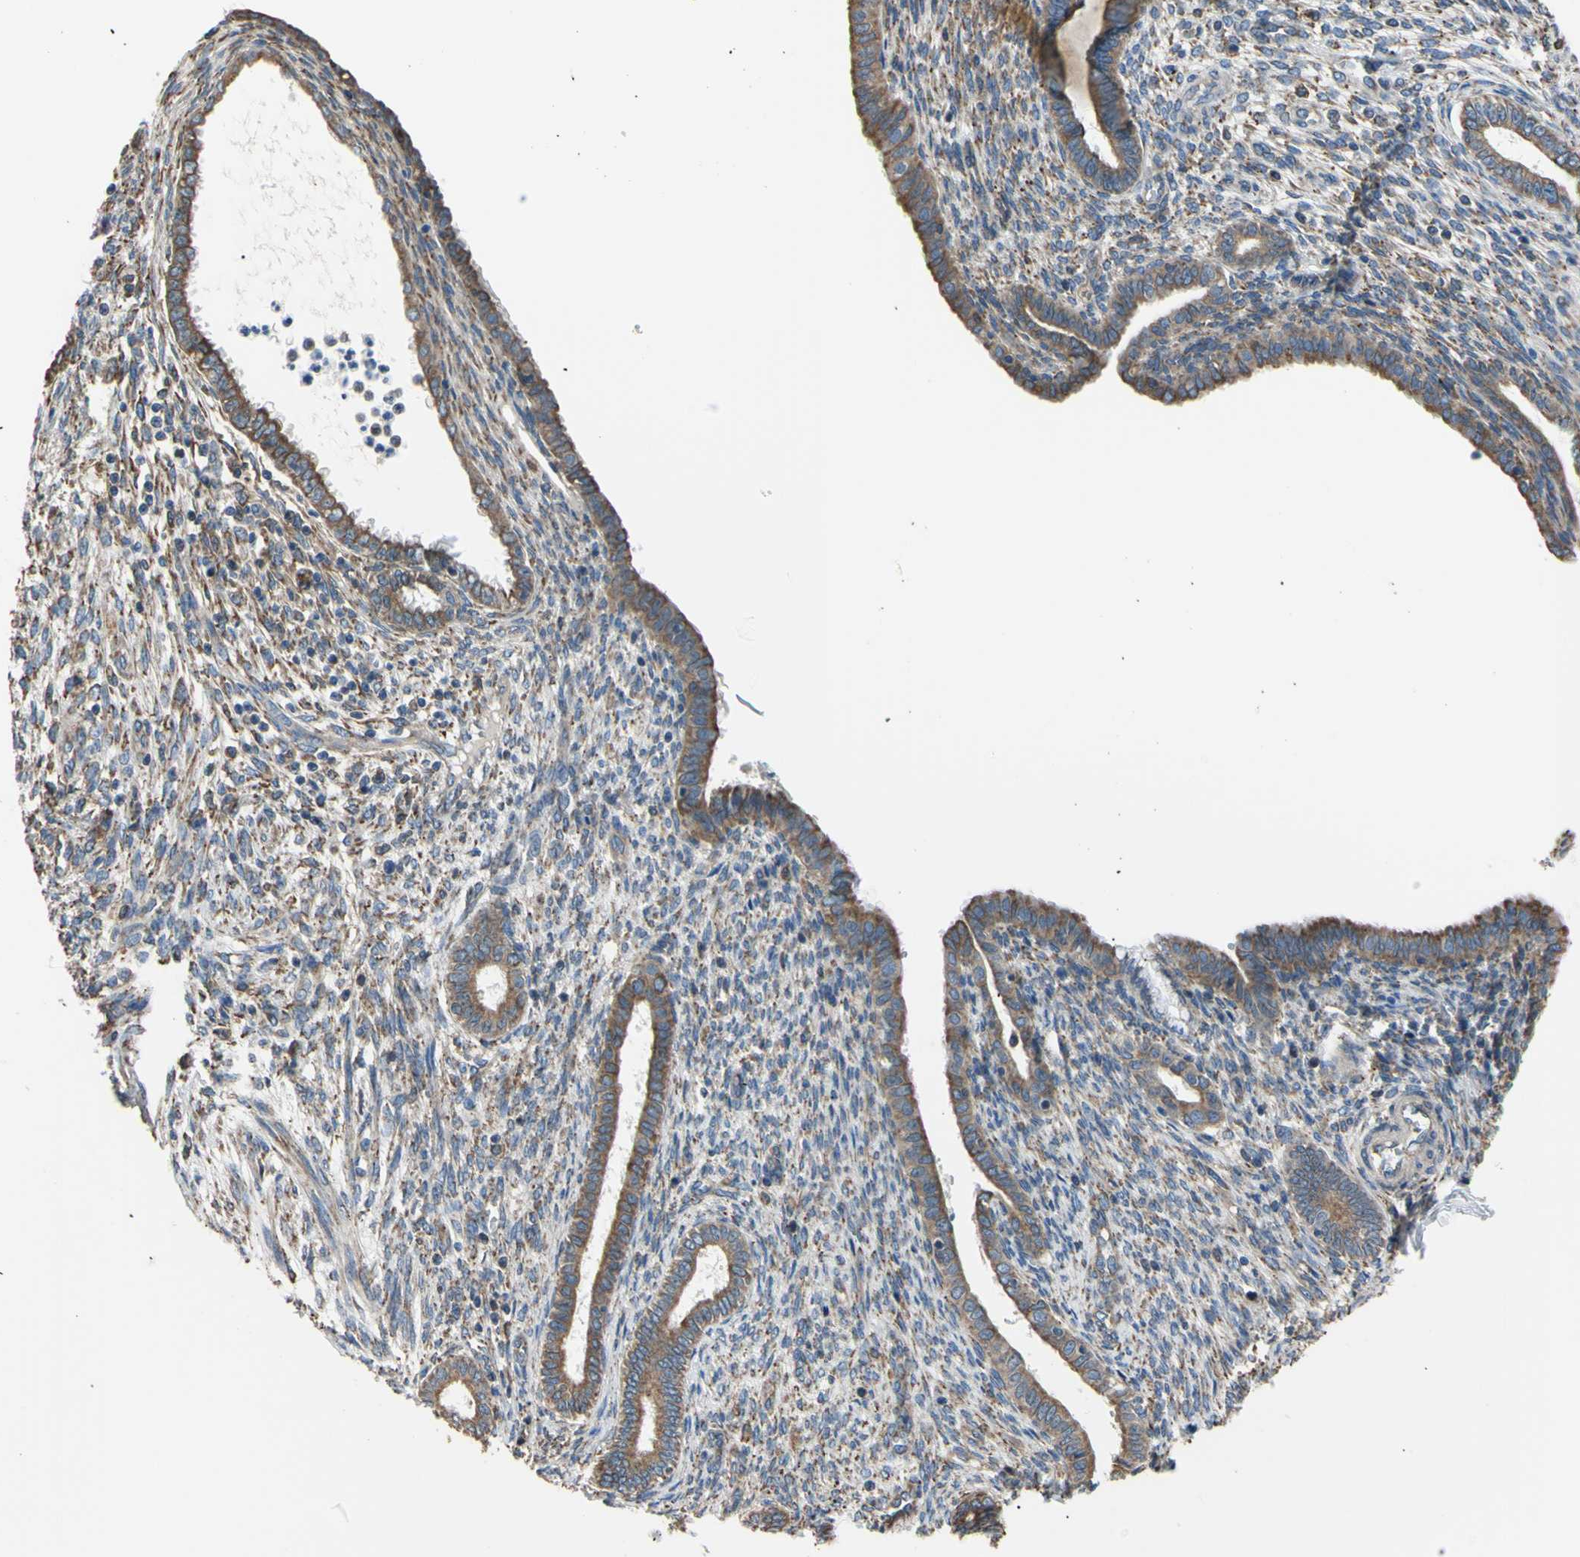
{"staining": {"intensity": "weak", "quantity": "25%-75%", "location": "cytoplasmic/membranous"}, "tissue": "endometrium", "cell_type": "Cells in endometrial stroma", "image_type": "normal", "snomed": [{"axis": "morphology", "description": "Normal tissue, NOS"}, {"axis": "topography", "description": "Endometrium"}], "caption": "IHC micrograph of normal endometrium stained for a protein (brown), which displays low levels of weak cytoplasmic/membranous expression in about 25%-75% of cells in endometrial stroma.", "gene": "BMF", "patient": {"sex": "female", "age": 72}}